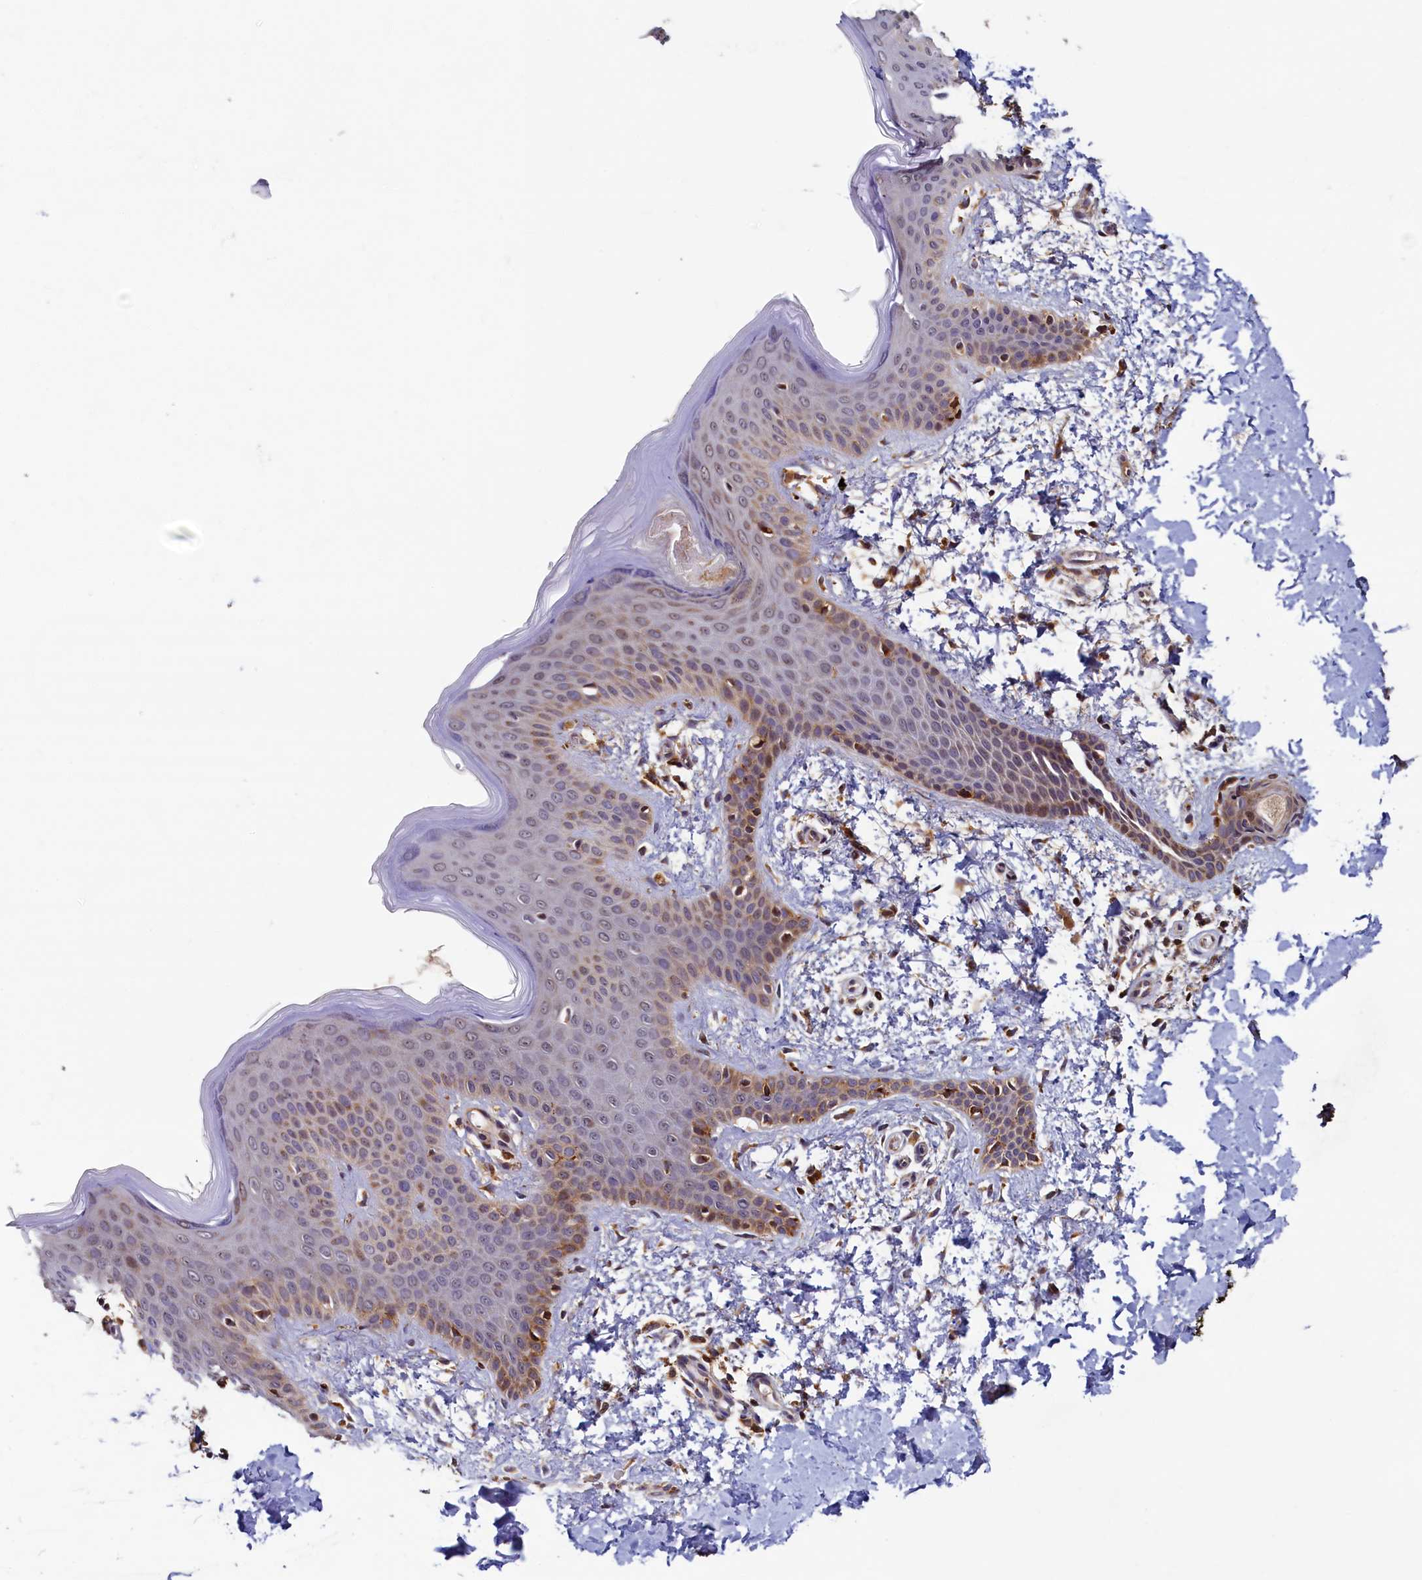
{"staining": {"intensity": "moderate", "quantity": ">75%", "location": "cytoplasmic/membranous"}, "tissue": "skin", "cell_type": "Fibroblasts", "image_type": "normal", "snomed": [{"axis": "morphology", "description": "Normal tissue, NOS"}, {"axis": "topography", "description": "Skin"}], "caption": "Skin stained with DAB IHC exhibits medium levels of moderate cytoplasmic/membranous expression in about >75% of fibroblasts. (DAB IHC, brown staining for protein, blue staining for nuclei).", "gene": "NCKAP5L", "patient": {"sex": "male", "age": 36}}